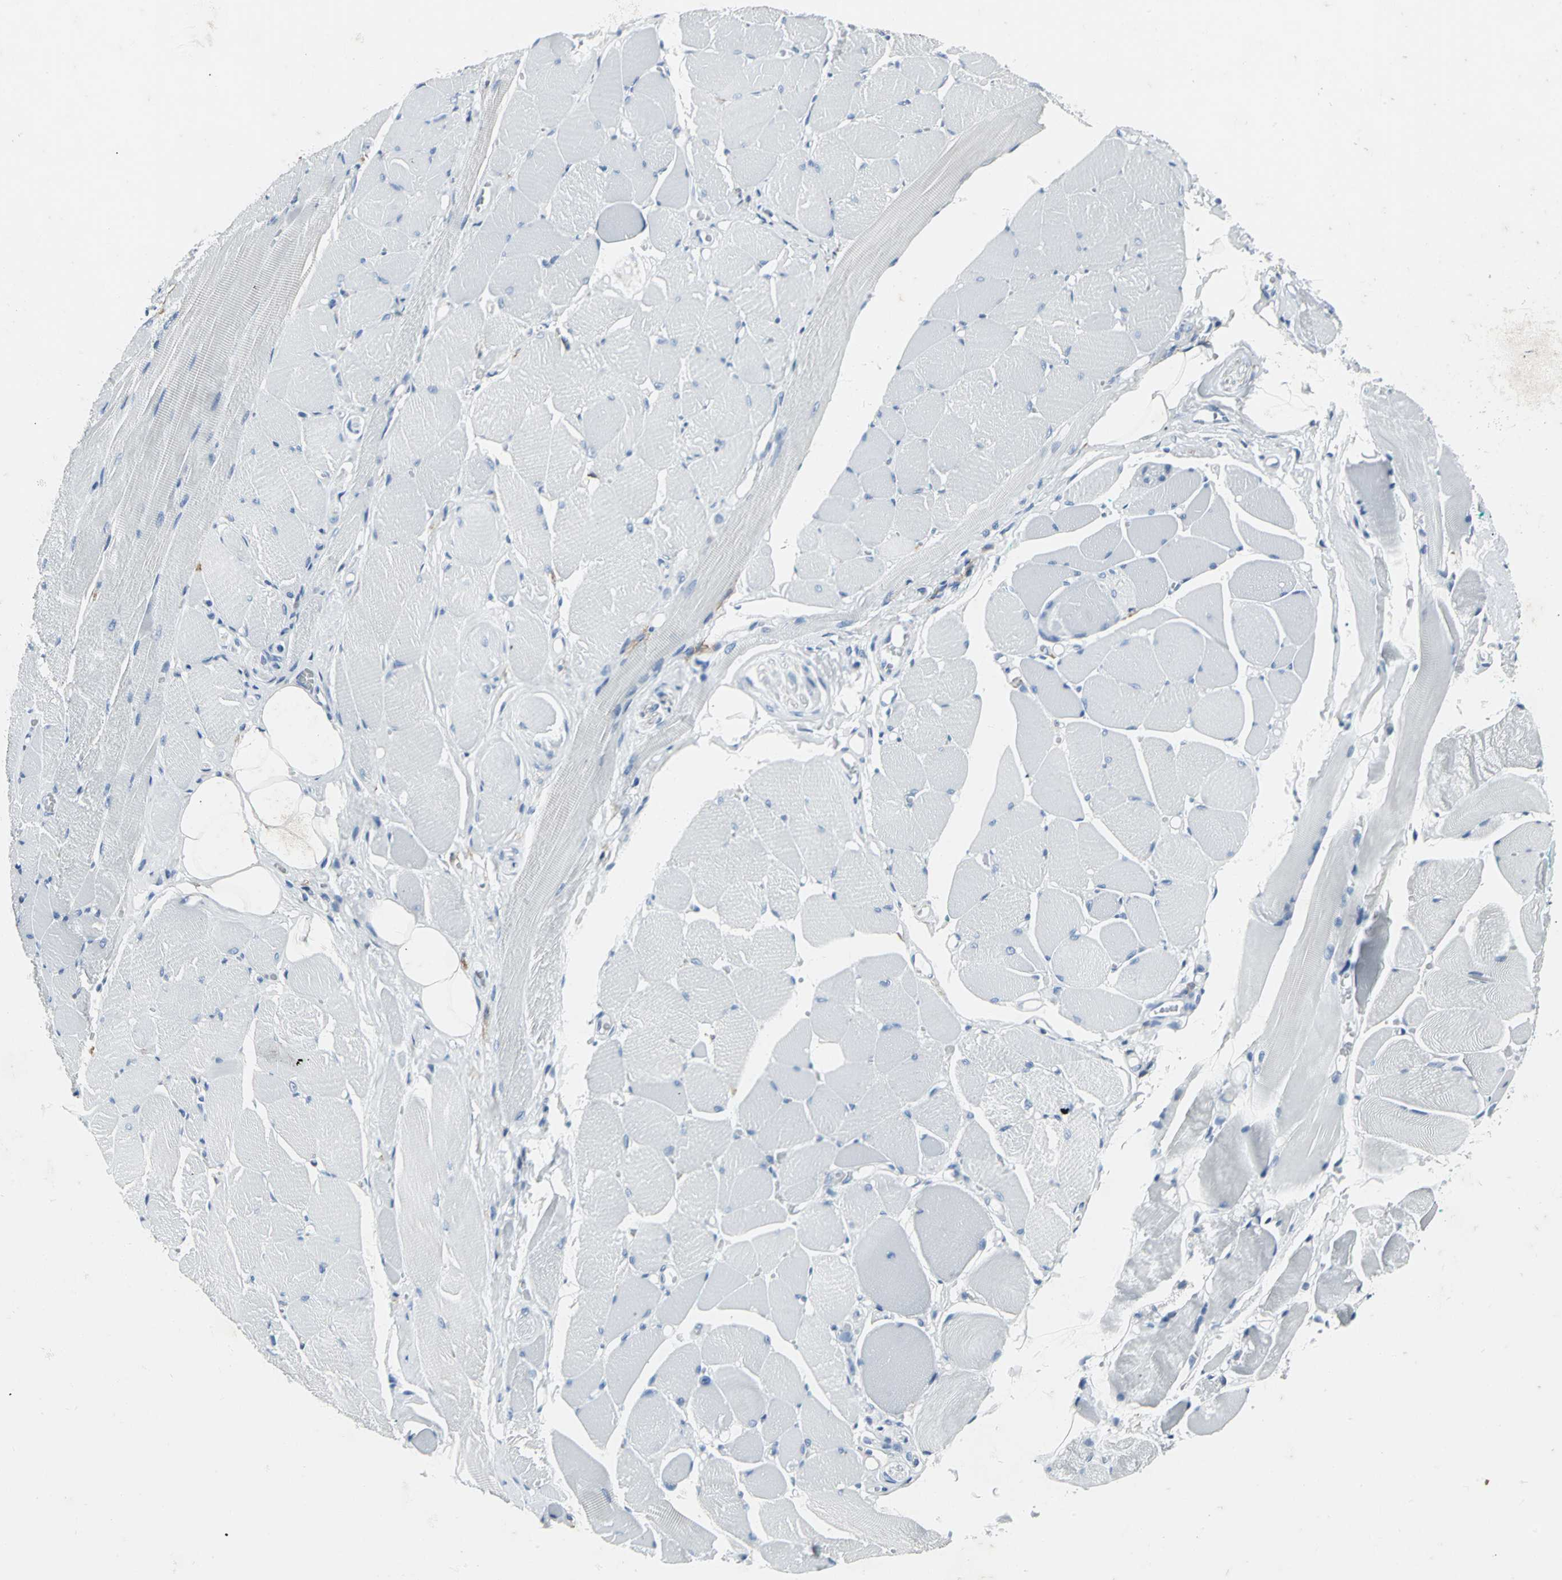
{"staining": {"intensity": "negative", "quantity": "none", "location": "none"}, "tissue": "skeletal muscle", "cell_type": "Myocytes", "image_type": "normal", "snomed": [{"axis": "morphology", "description": "Normal tissue, NOS"}, {"axis": "topography", "description": "Skeletal muscle"}, {"axis": "topography", "description": "Peripheral nerve tissue"}], "caption": "DAB immunohistochemical staining of normal skeletal muscle displays no significant positivity in myocytes.", "gene": "IQGAP2", "patient": {"sex": "female", "age": 84}}